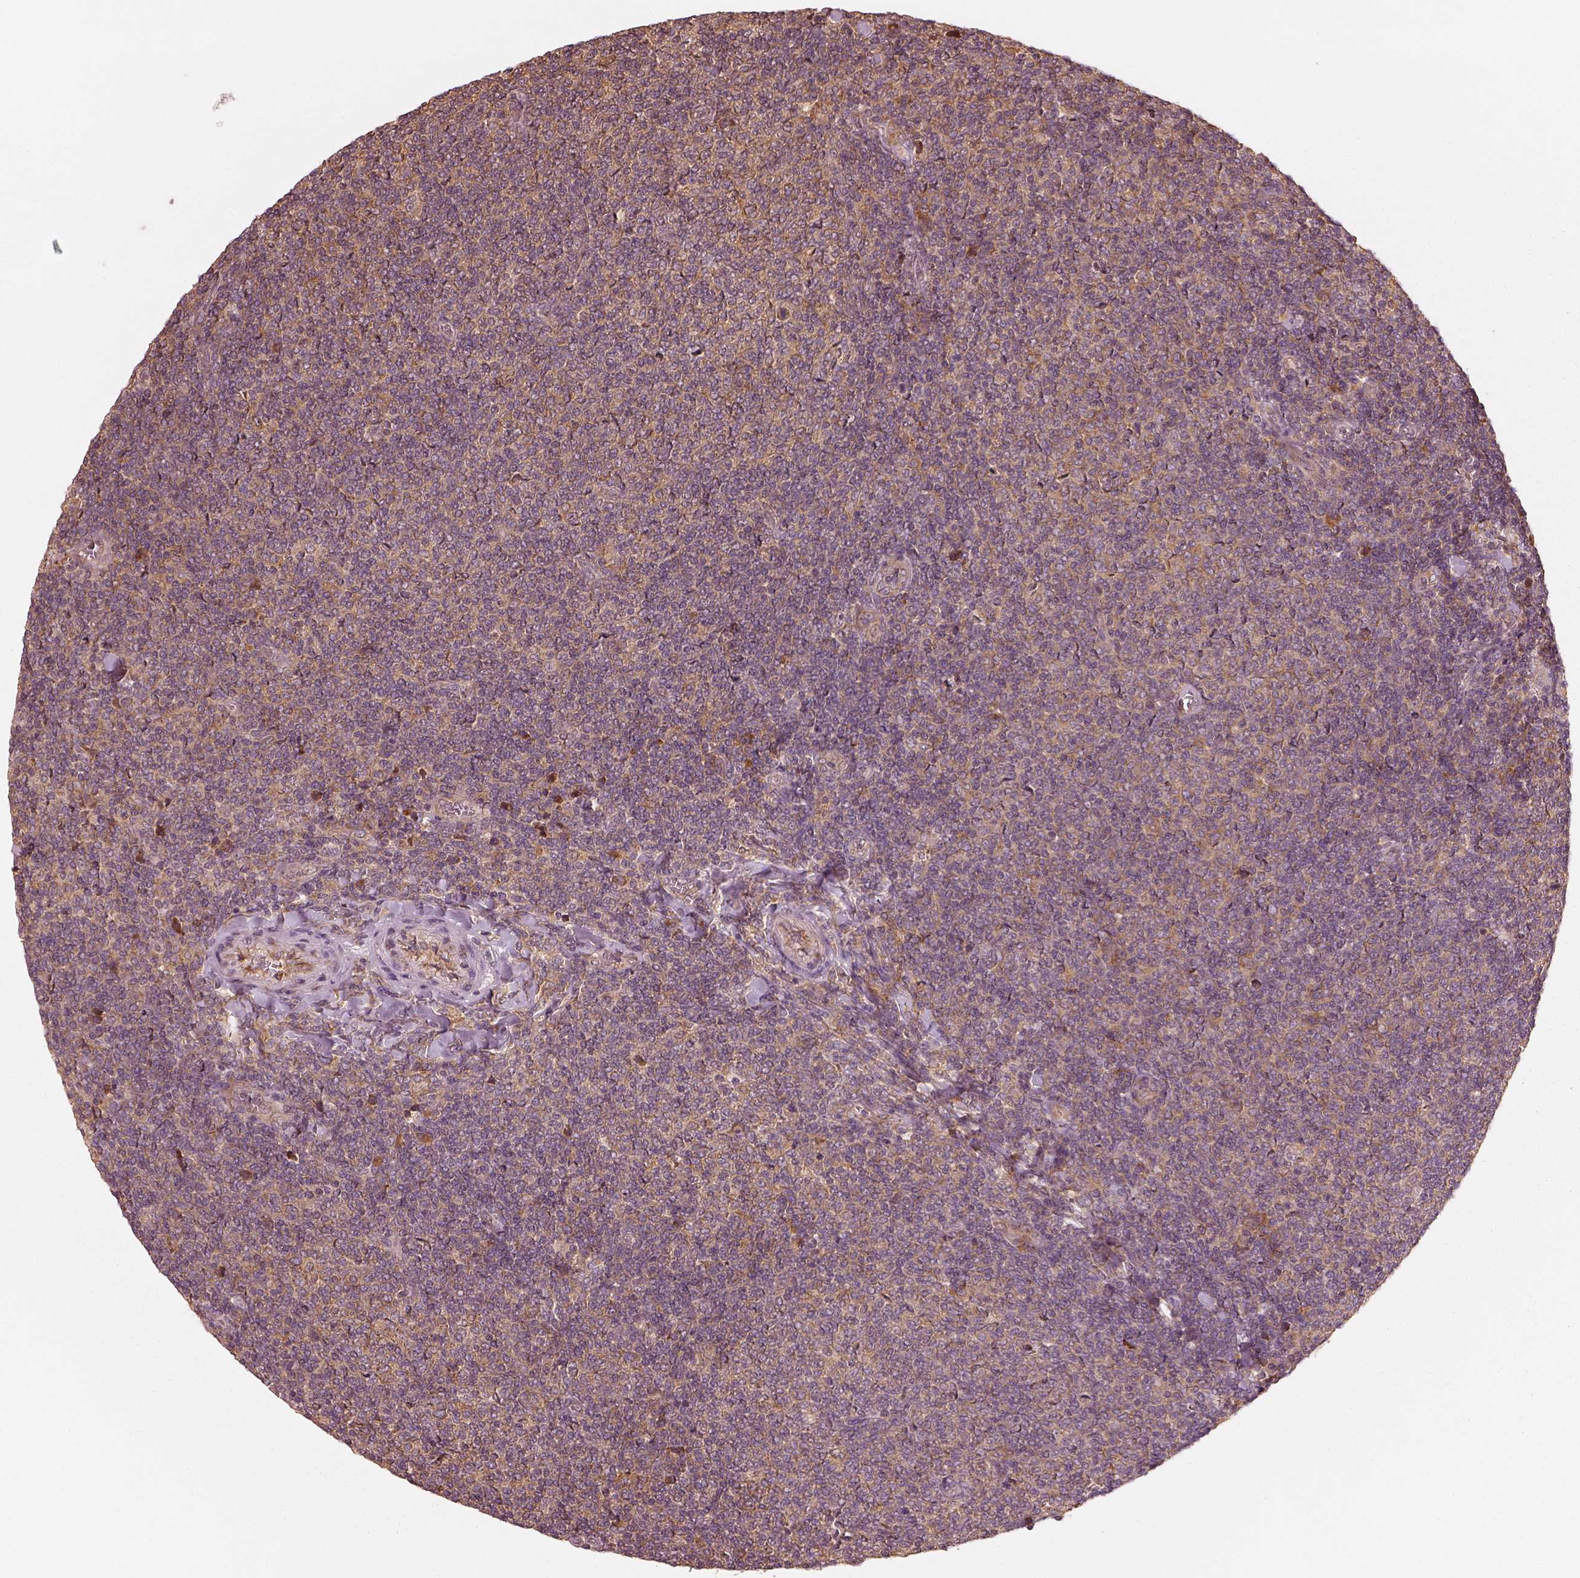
{"staining": {"intensity": "weak", "quantity": ">75%", "location": "cytoplasmic/membranous"}, "tissue": "lymphoma", "cell_type": "Tumor cells", "image_type": "cancer", "snomed": [{"axis": "morphology", "description": "Malignant lymphoma, non-Hodgkin's type, Low grade"}, {"axis": "topography", "description": "Lymph node"}], "caption": "Weak cytoplasmic/membranous positivity for a protein is appreciated in about >75% of tumor cells of lymphoma using IHC.", "gene": "RPS5", "patient": {"sex": "male", "age": 52}}